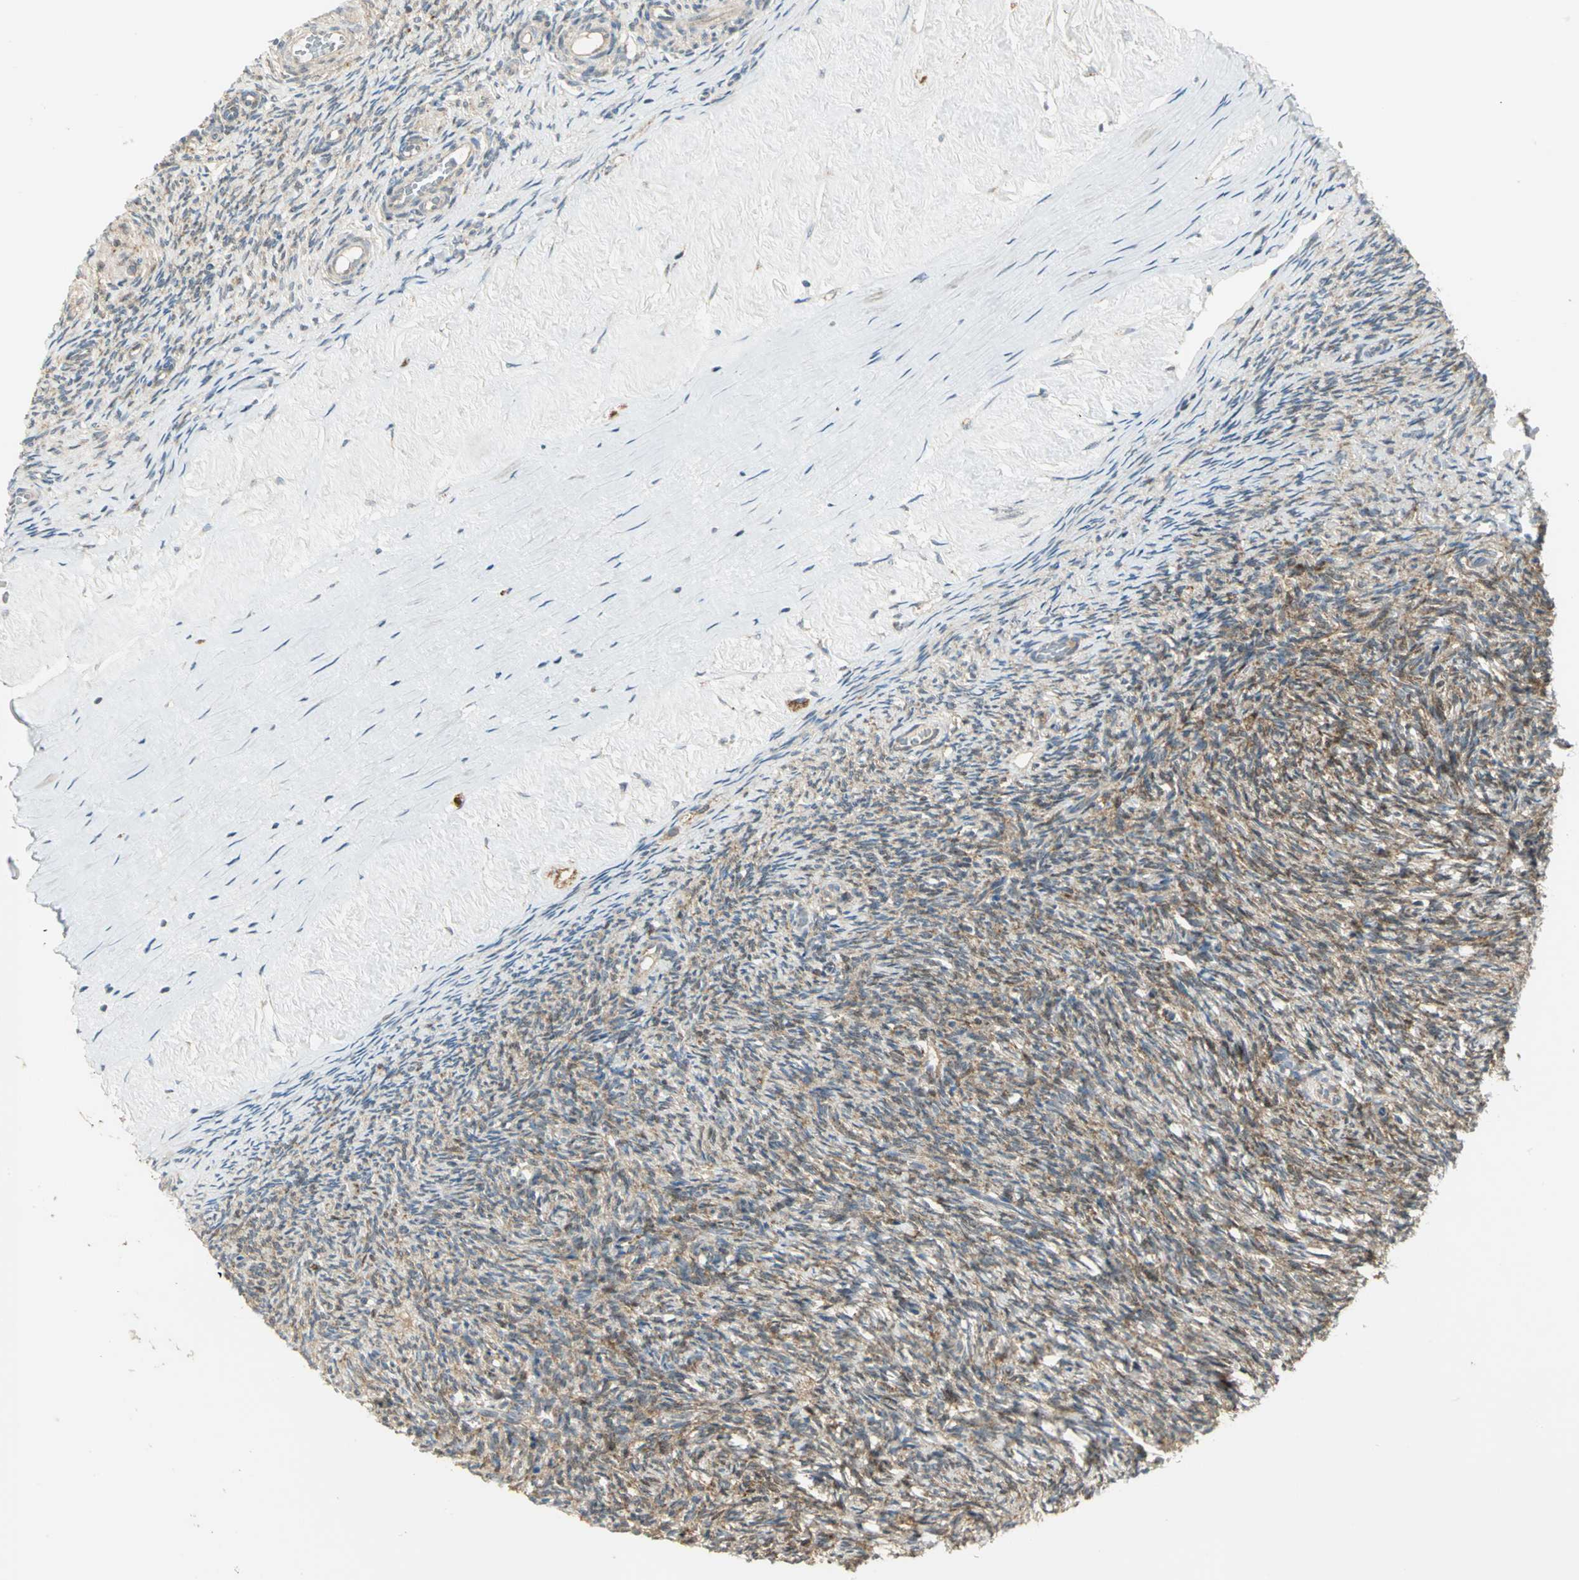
{"staining": {"intensity": "weak", "quantity": ">75%", "location": "cytoplasmic/membranous"}, "tissue": "ovary", "cell_type": "Ovarian stroma cells", "image_type": "normal", "snomed": [{"axis": "morphology", "description": "Normal tissue, NOS"}, {"axis": "topography", "description": "Ovary"}], "caption": "A histopathology image of ovary stained for a protein displays weak cytoplasmic/membranous brown staining in ovarian stroma cells. (brown staining indicates protein expression, while blue staining denotes nuclei).", "gene": "MAPK8IP3", "patient": {"sex": "female", "age": 60}}